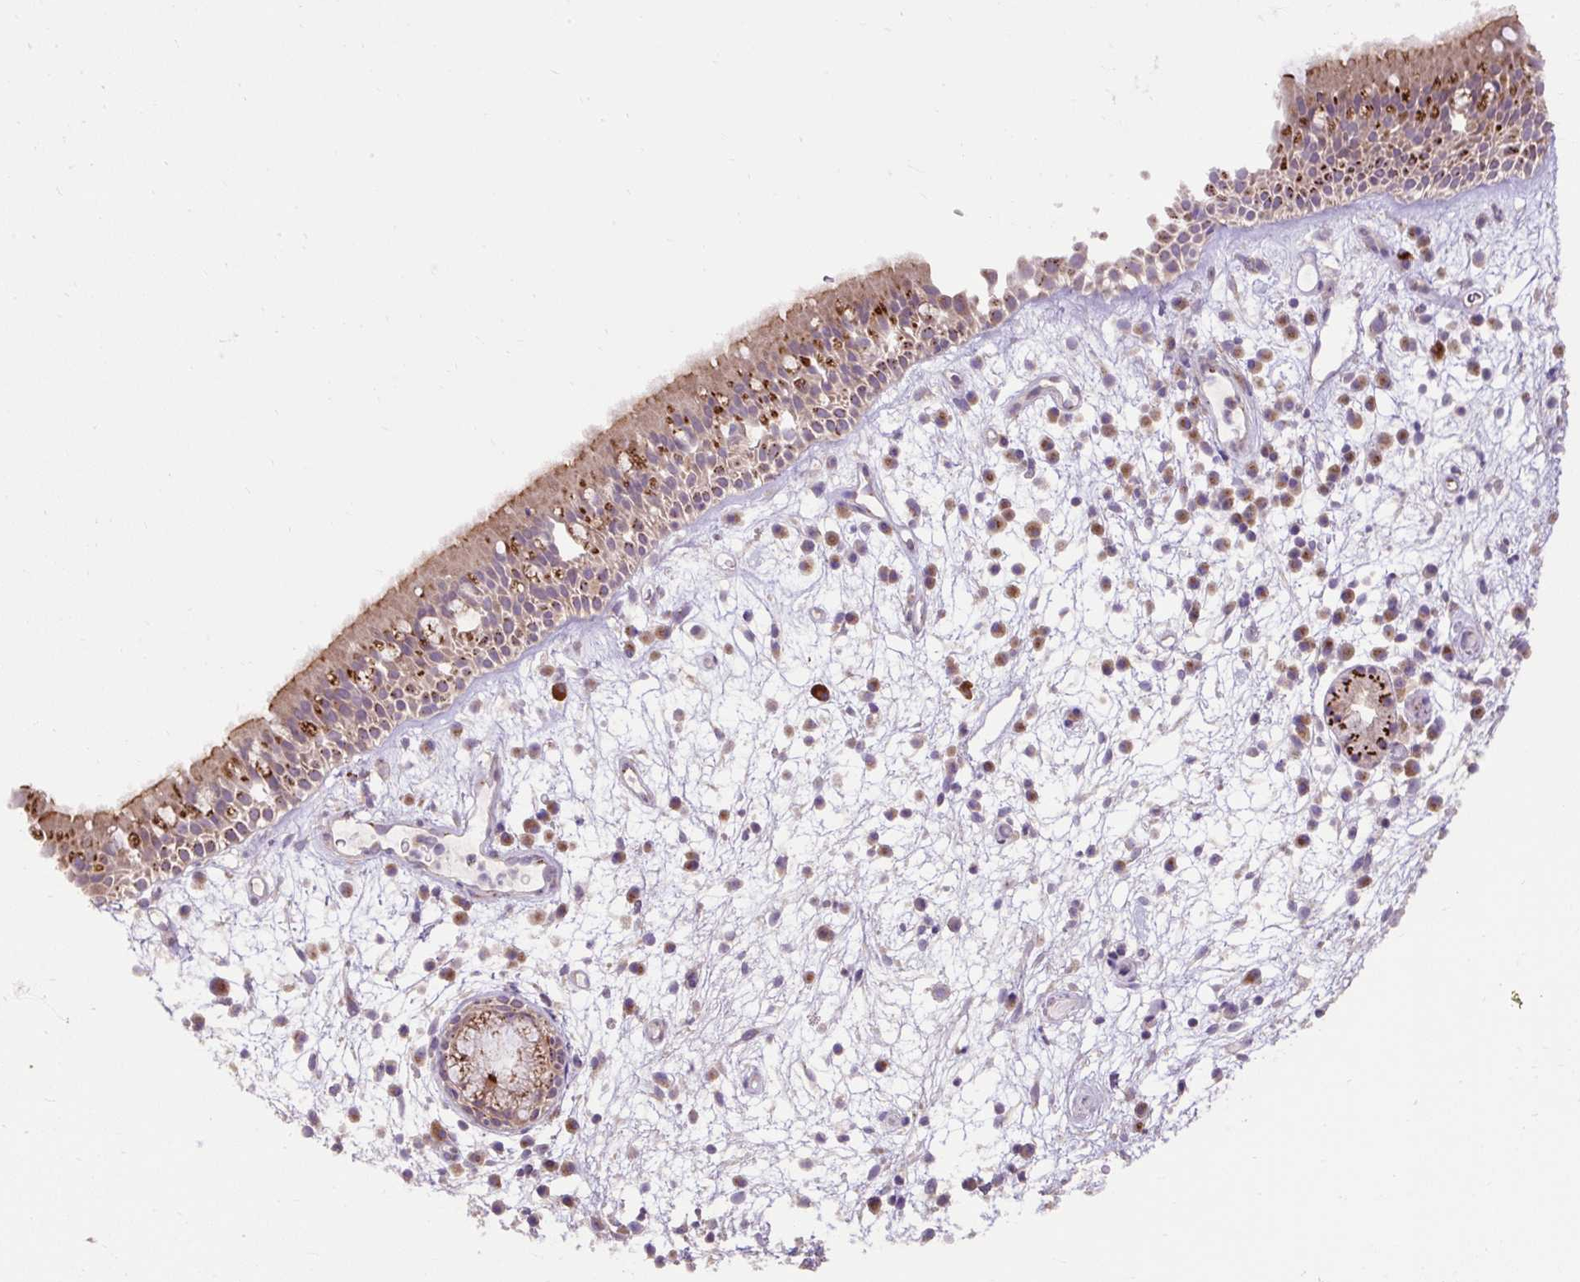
{"staining": {"intensity": "moderate", "quantity": "25%-75%", "location": "cytoplasmic/membranous"}, "tissue": "nasopharynx", "cell_type": "Respiratory epithelial cells", "image_type": "normal", "snomed": [{"axis": "morphology", "description": "Normal tissue, NOS"}, {"axis": "morphology", "description": "Inflammation, NOS"}, {"axis": "topography", "description": "Nasopharynx"}], "caption": "A high-resolution photomicrograph shows immunohistochemistry staining of unremarkable nasopharynx, which displays moderate cytoplasmic/membranous staining in approximately 25%-75% of respiratory epithelial cells. Using DAB (brown) and hematoxylin (blue) stains, captured at high magnification using brightfield microscopy.", "gene": "ABR", "patient": {"sex": "male", "age": 54}}